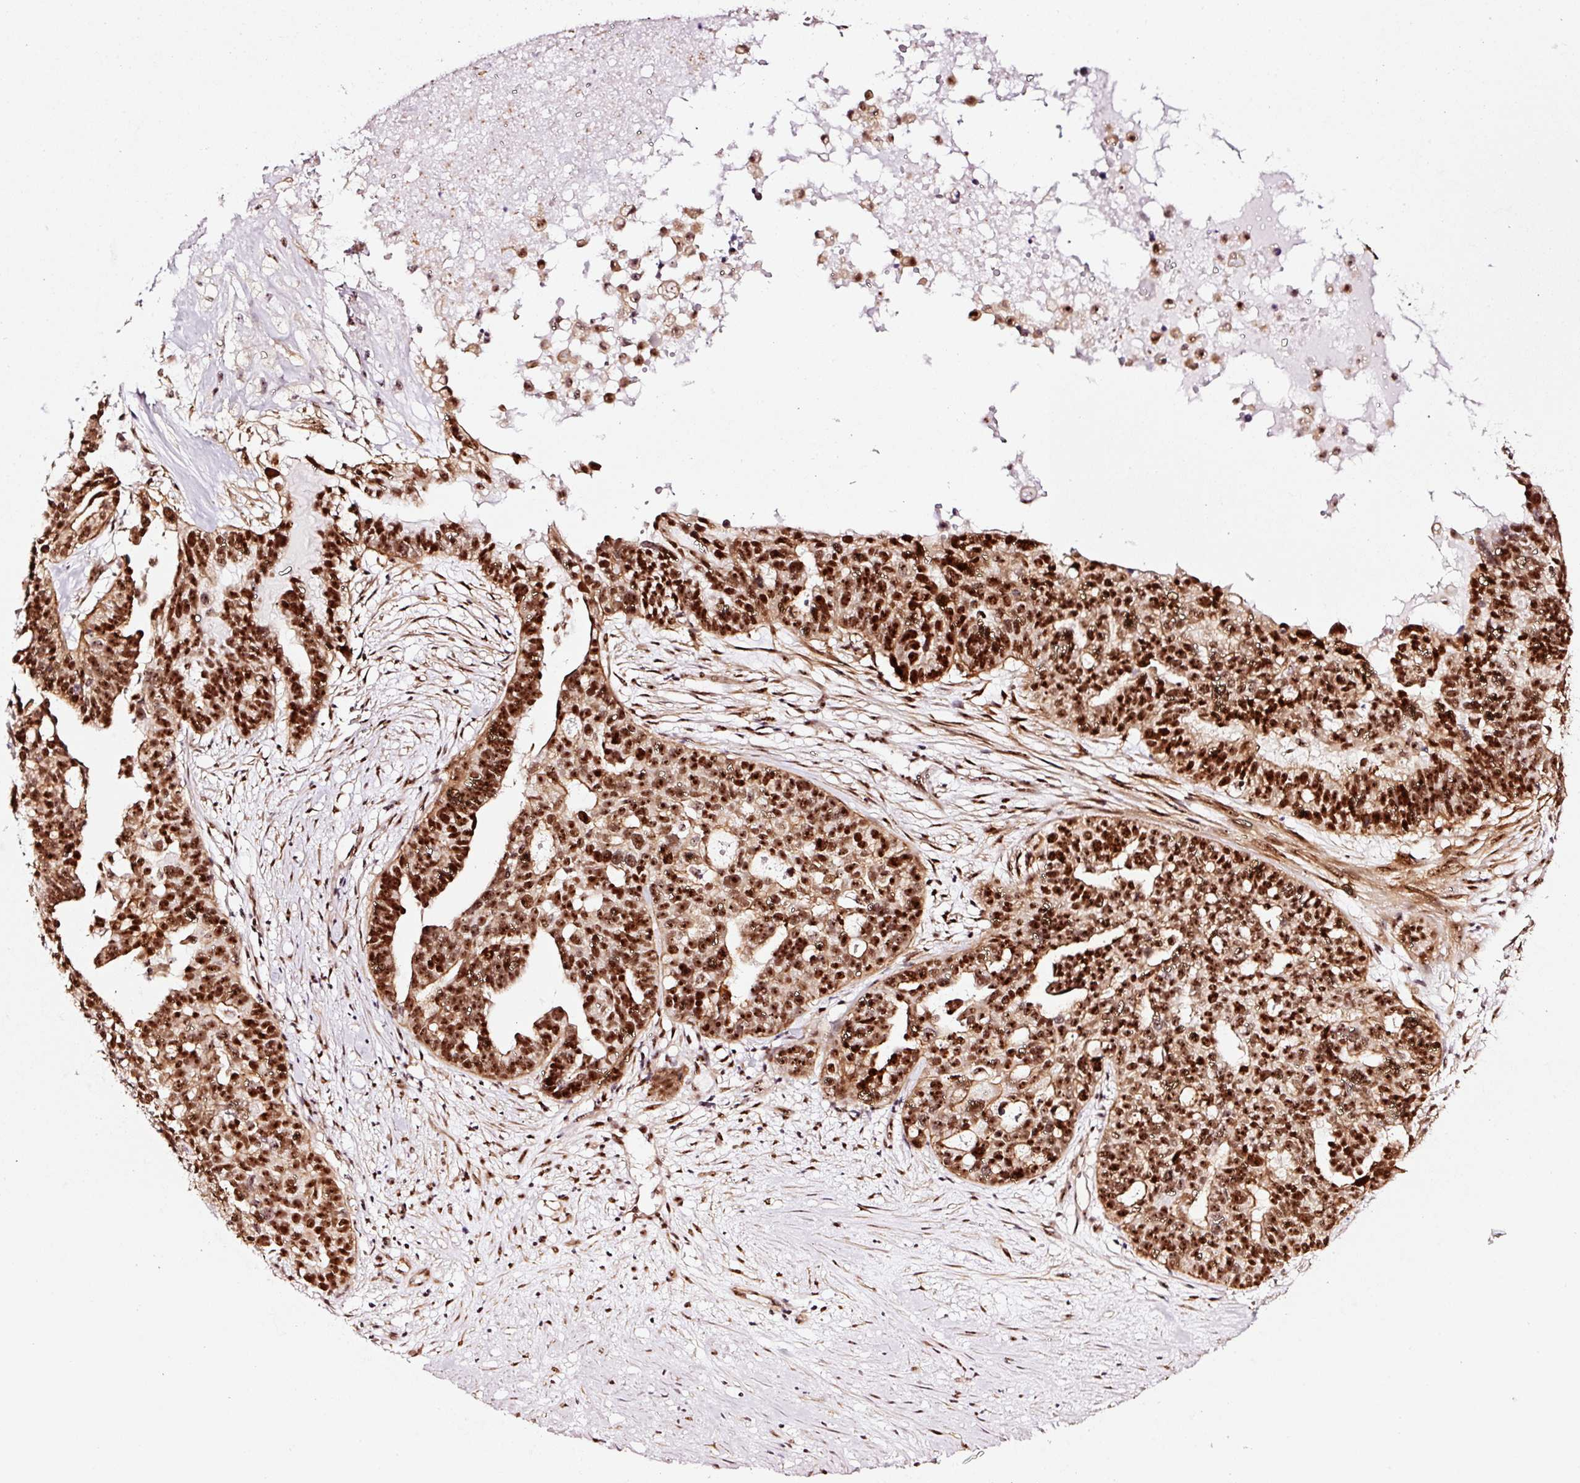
{"staining": {"intensity": "strong", "quantity": ">75%", "location": "nuclear"}, "tissue": "ovarian cancer", "cell_type": "Tumor cells", "image_type": "cancer", "snomed": [{"axis": "morphology", "description": "Cystadenocarcinoma, serous, NOS"}, {"axis": "topography", "description": "Ovary"}], "caption": "Immunohistochemistry (IHC) image of neoplastic tissue: human ovarian cancer (serous cystadenocarcinoma) stained using IHC reveals high levels of strong protein expression localized specifically in the nuclear of tumor cells, appearing as a nuclear brown color.", "gene": "GNL3", "patient": {"sex": "female", "age": 59}}